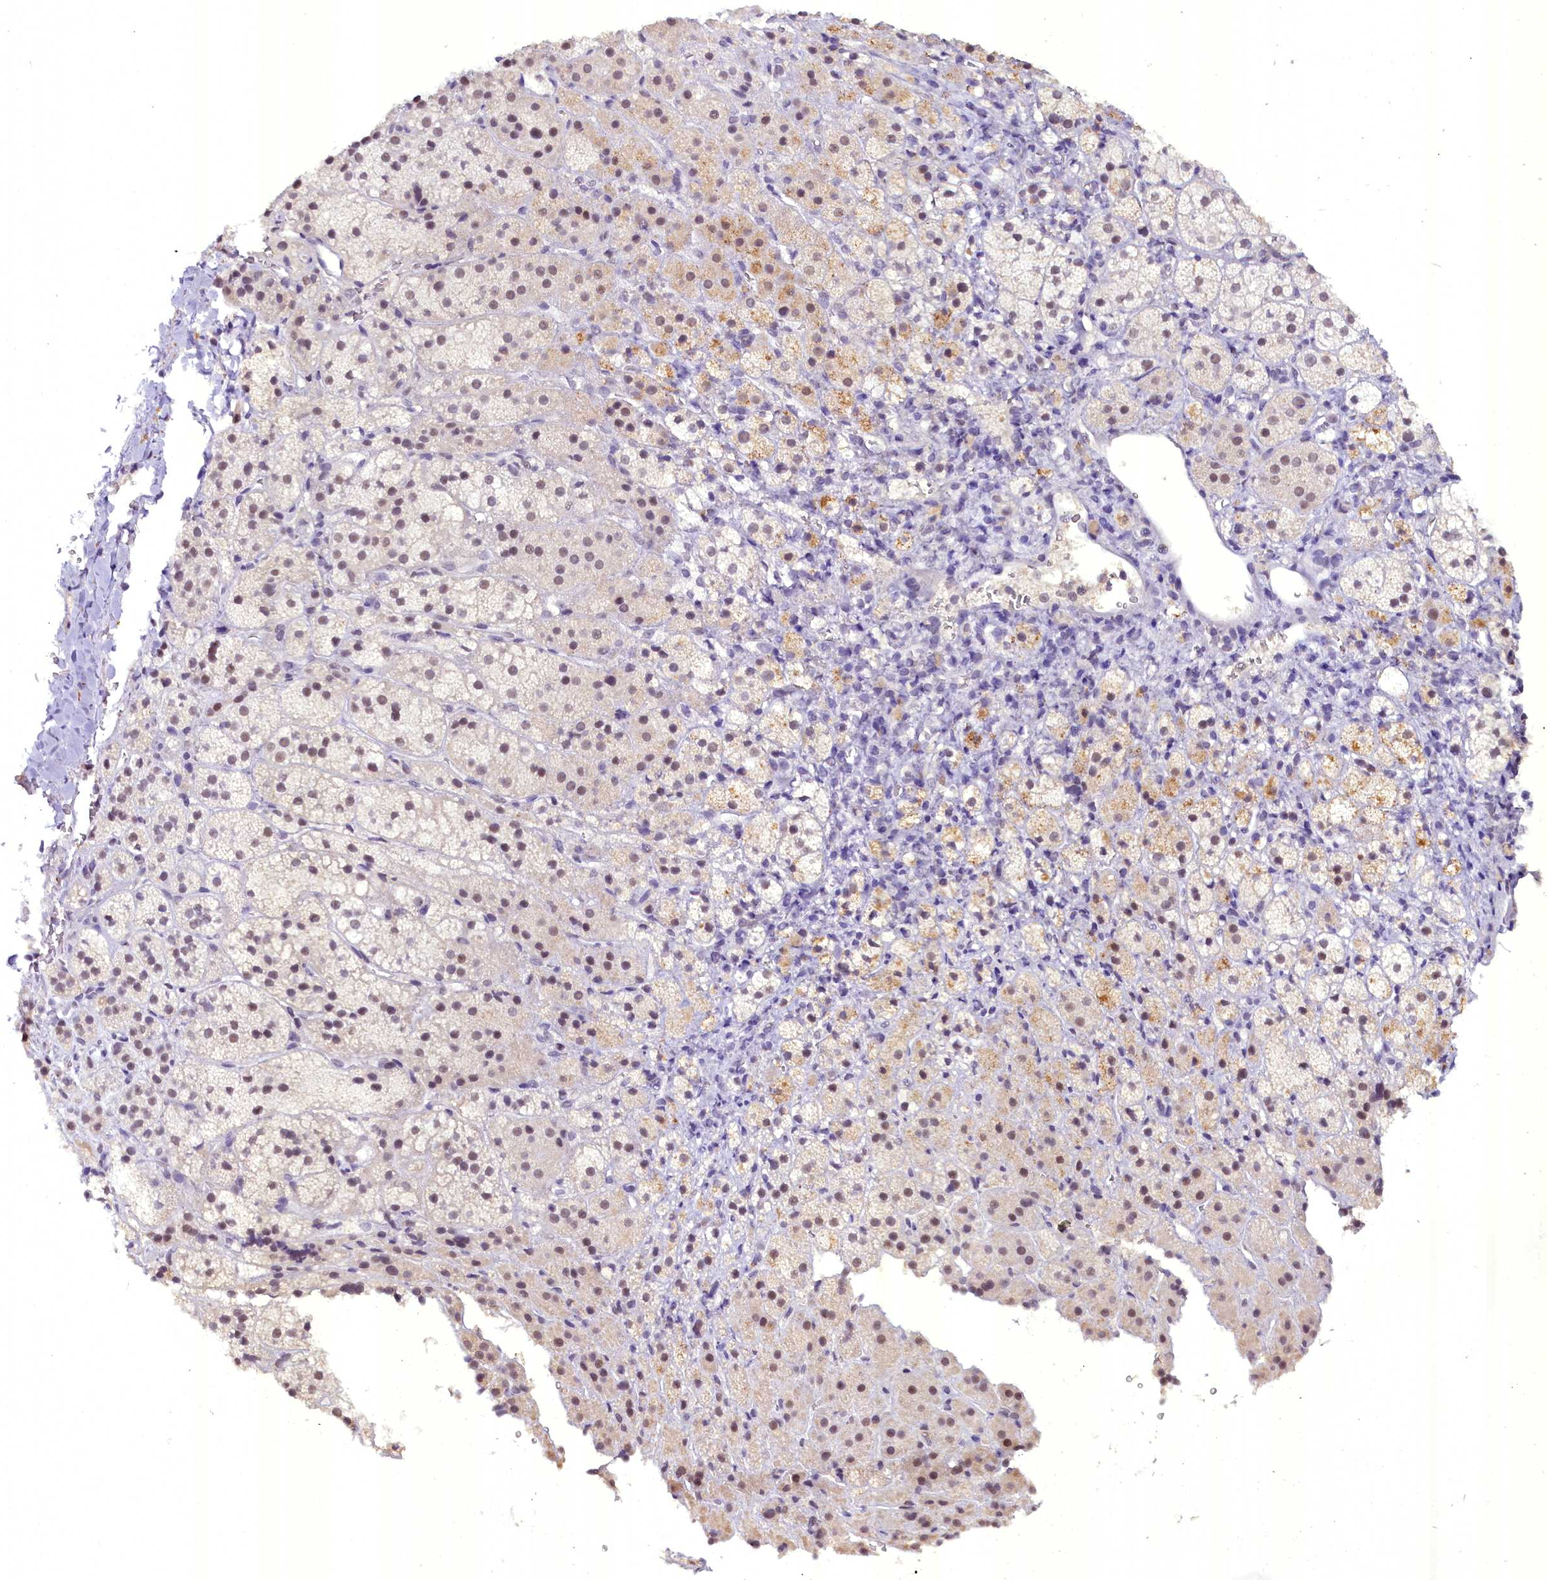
{"staining": {"intensity": "moderate", "quantity": "<25%", "location": "cytoplasmic/membranous,nuclear"}, "tissue": "adrenal gland", "cell_type": "Glandular cells", "image_type": "normal", "snomed": [{"axis": "morphology", "description": "Normal tissue, NOS"}, {"axis": "topography", "description": "Adrenal gland"}], "caption": "Immunohistochemistry of unremarkable human adrenal gland shows low levels of moderate cytoplasmic/membranous,nuclear expression in about <25% of glandular cells.", "gene": "NCBP1", "patient": {"sex": "female", "age": 44}}